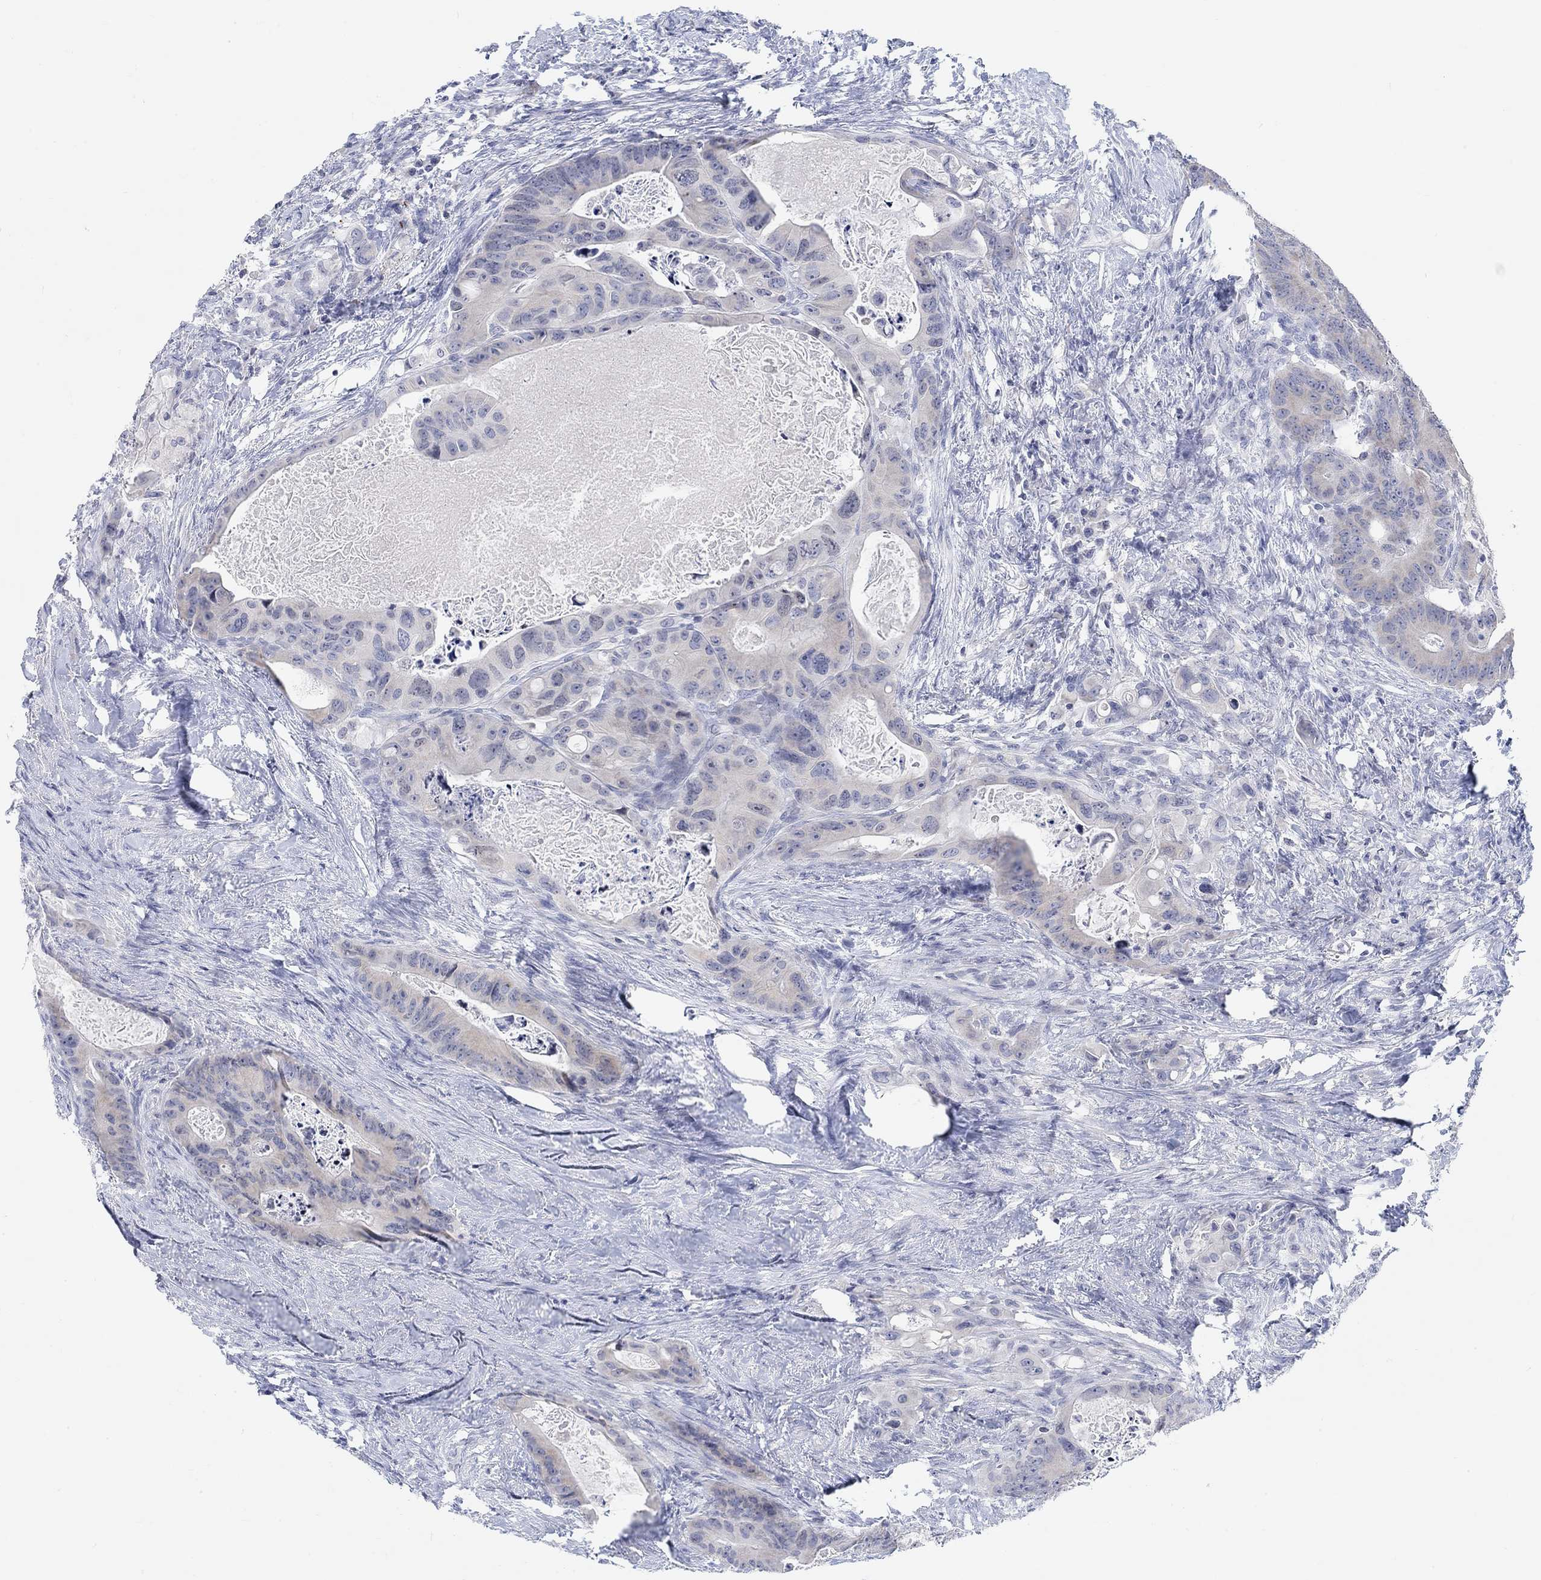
{"staining": {"intensity": "weak", "quantity": "25%-75%", "location": "cytoplasmic/membranous"}, "tissue": "colorectal cancer", "cell_type": "Tumor cells", "image_type": "cancer", "snomed": [{"axis": "morphology", "description": "Adenocarcinoma, NOS"}, {"axis": "topography", "description": "Rectum"}], "caption": "Colorectal cancer (adenocarcinoma) tissue reveals weak cytoplasmic/membranous positivity in about 25%-75% of tumor cells", "gene": "ATP6V1E2", "patient": {"sex": "male", "age": 64}}